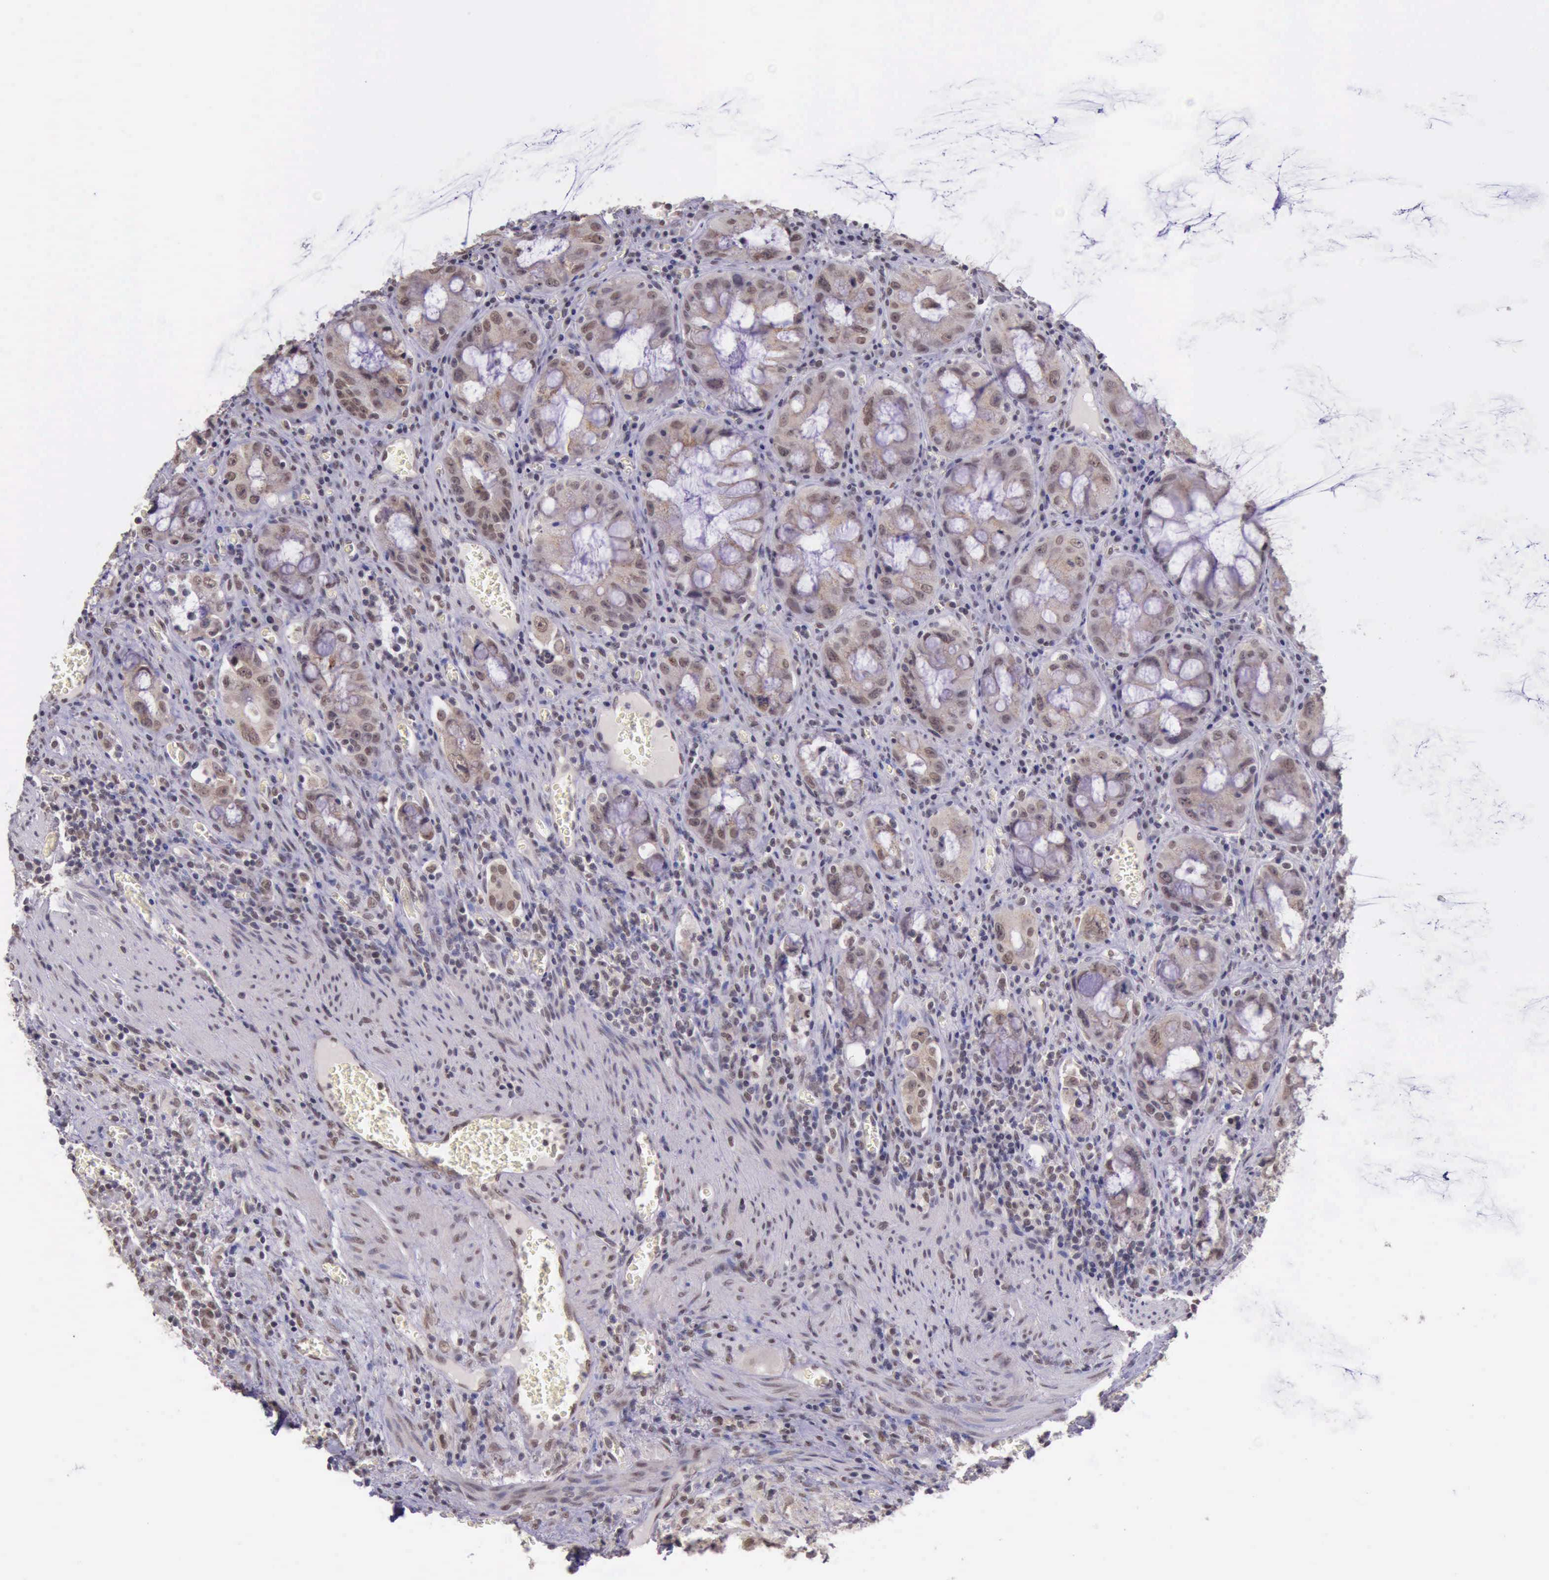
{"staining": {"intensity": "weak", "quantity": "25%-75%", "location": "cytoplasmic/membranous,nuclear"}, "tissue": "colorectal cancer", "cell_type": "Tumor cells", "image_type": "cancer", "snomed": [{"axis": "morphology", "description": "Adenocarcinoma, NOS"}, {"axis": "topography", "description": "Rectum"}], "caption": "This histopathology image displays colorectal cancer stained with immunohistochemistry (IHC) to label a protein in brown. The cytoplasmic/membranous and nuclear of tumor cells show weak positivity for the protein. Nuclei are counter-stained blue.", "gene": "PRPF39", "patient": {"sex": "male", "age": 70}}